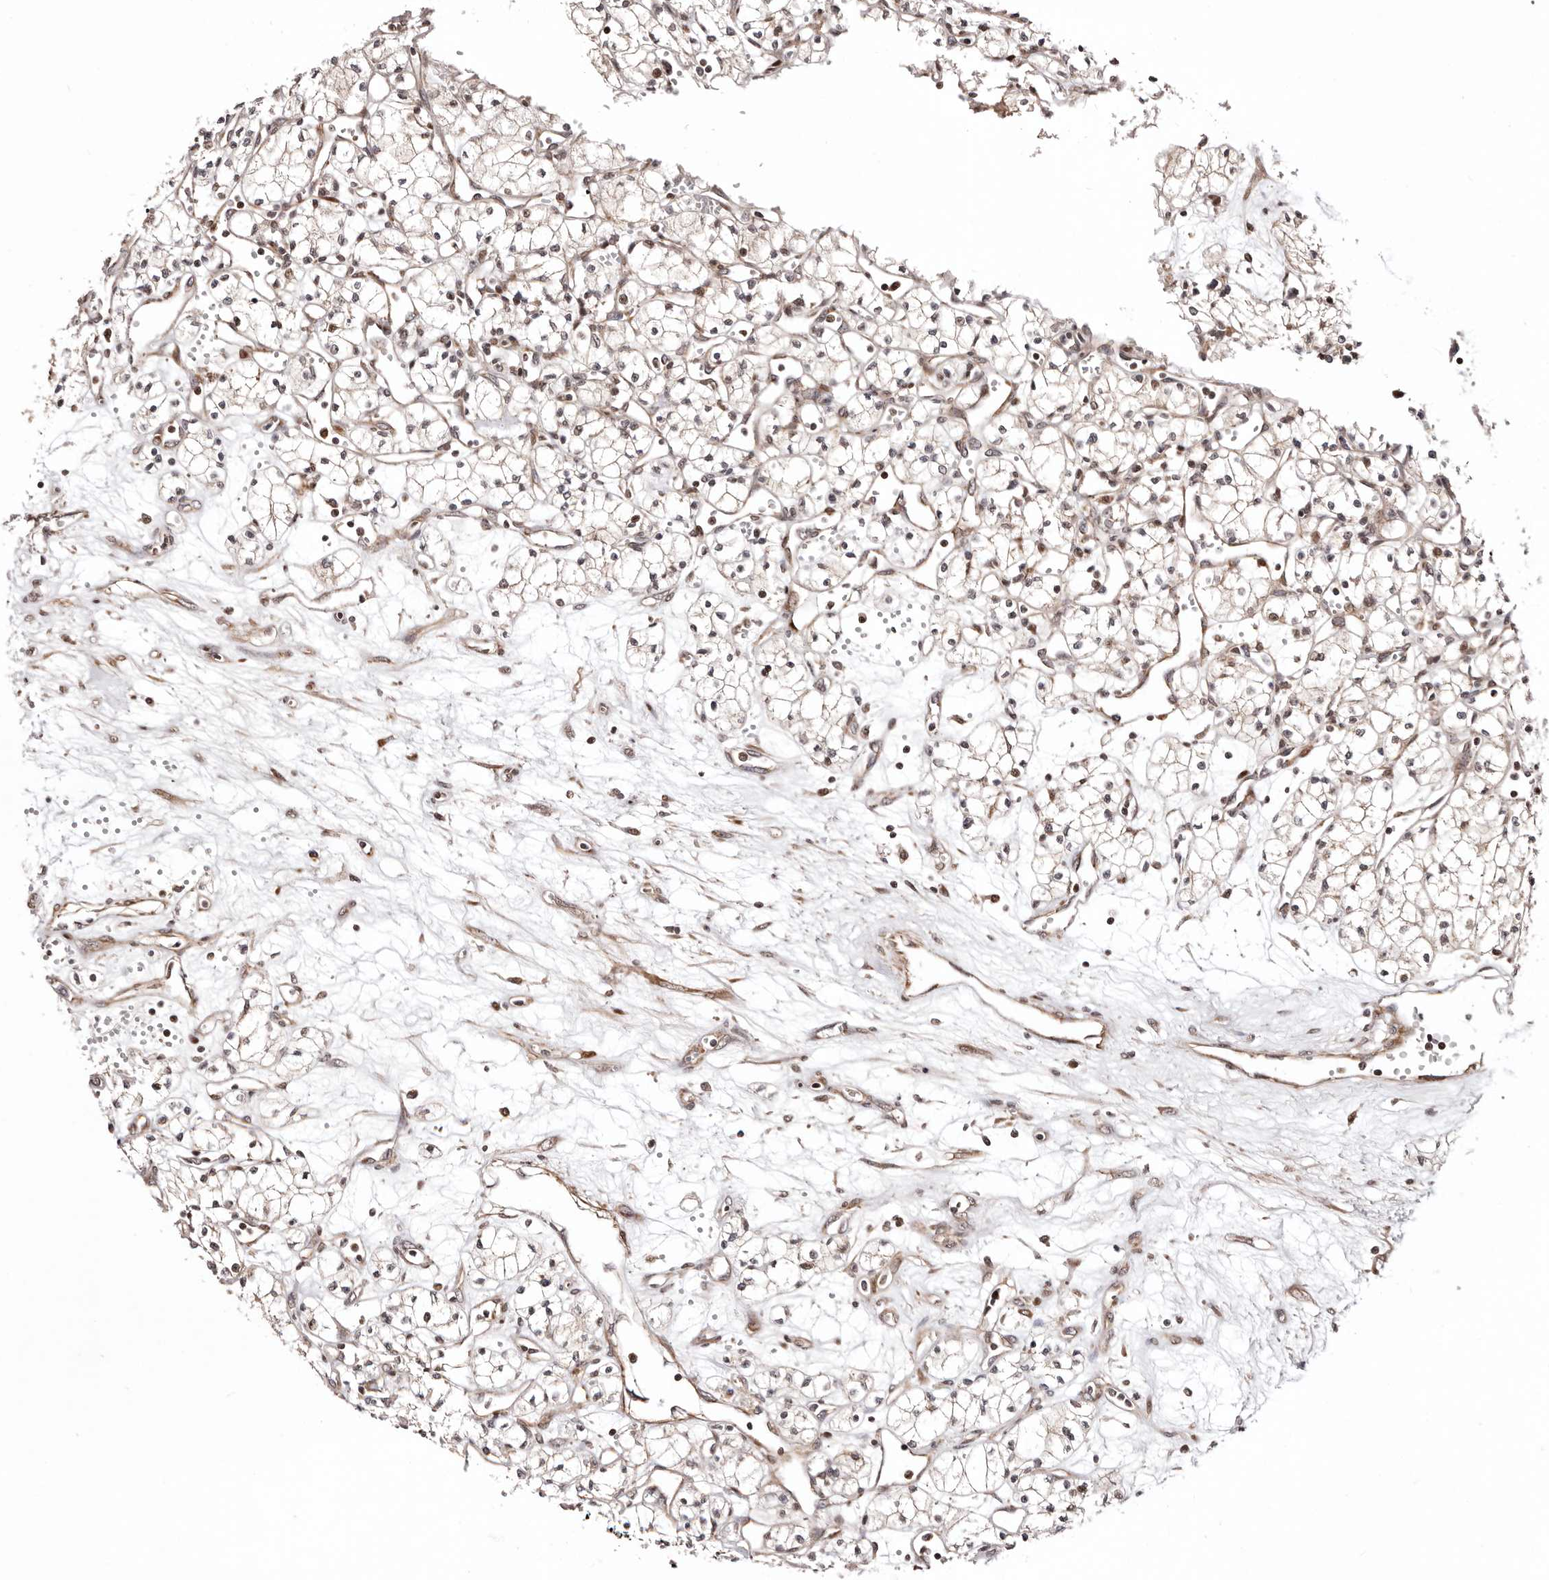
{"staining": {"intensity": "weak", "quantity": "<25%", "location": "cytoplasmic/membranous"}, "tissue": "renal cancer", "cell_type": "Tumor cells", "image_type": "cancer", "snomed": [{"axis": "morphology", "description": "Adenocarcinoma, NOS"}, {"axis": "topography", "description": "Kidney"}], "caption": "Tumor cells show no significant staining in adenocarcinoma (renal).", "gene": "HIVEP3", "patient": {"sex": "male", "age": 59}}